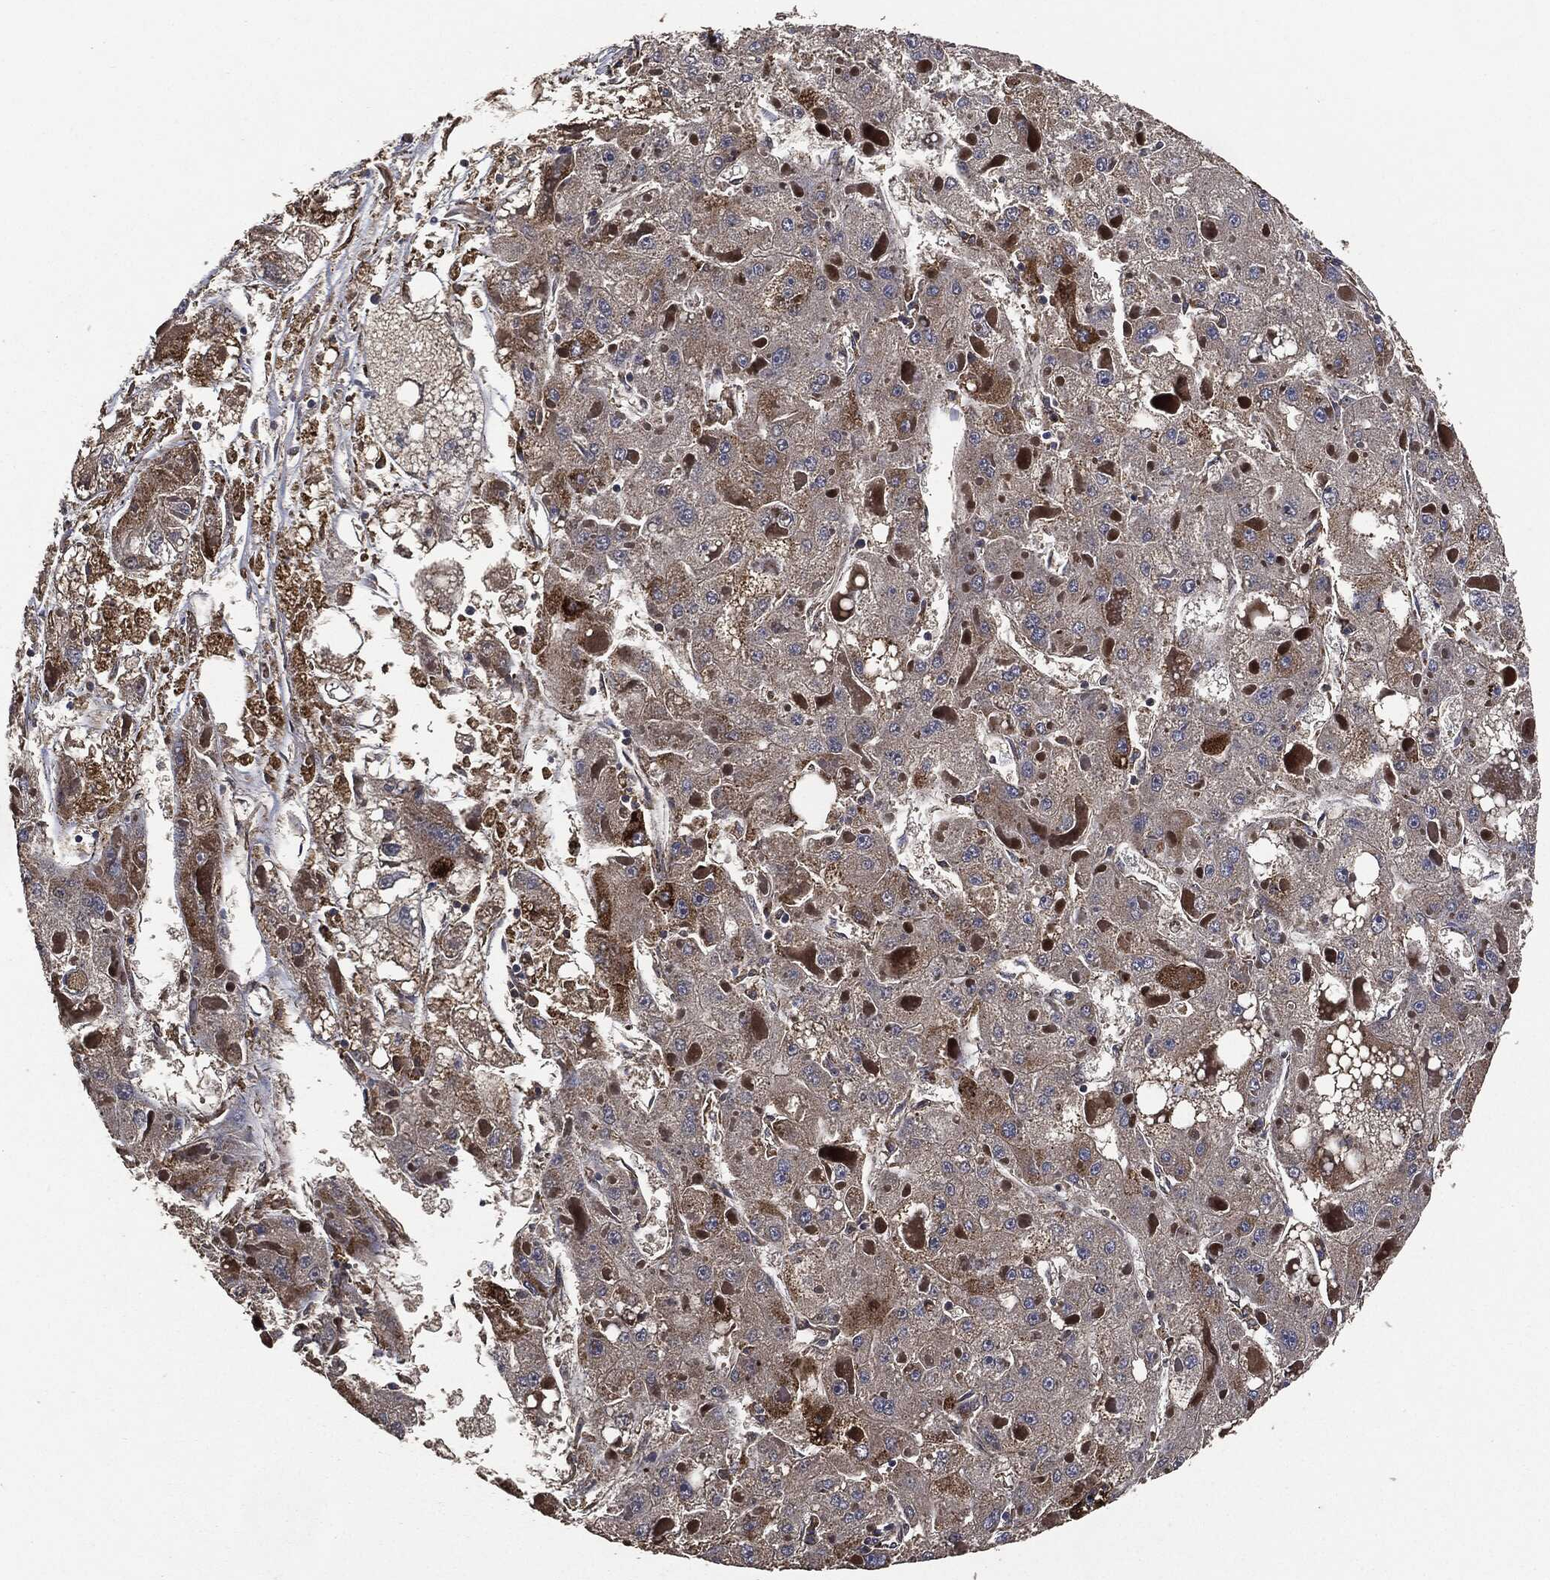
{"staining": {"intensity": "moderate", "quantity": "25%-75%", "location": "cytoplasmic/membranous"}, "tissue": "liver cancer", "cell_type": "Tumor cells", "image_type": "cancer", "snomed": [{"axis": "morphology", "description": "Carcinoma, Hepatocellular, NOS"}, {"axis": "topography", "description": "Liver"}], "caption": "This image demonstrates IHC staining of liver cancer, with medium moderate cytoplasmic/membranous staining in about 25%-75% of tumor cells.", "gene": "STK3", "patient": {"sex": "female", "age": 73}}